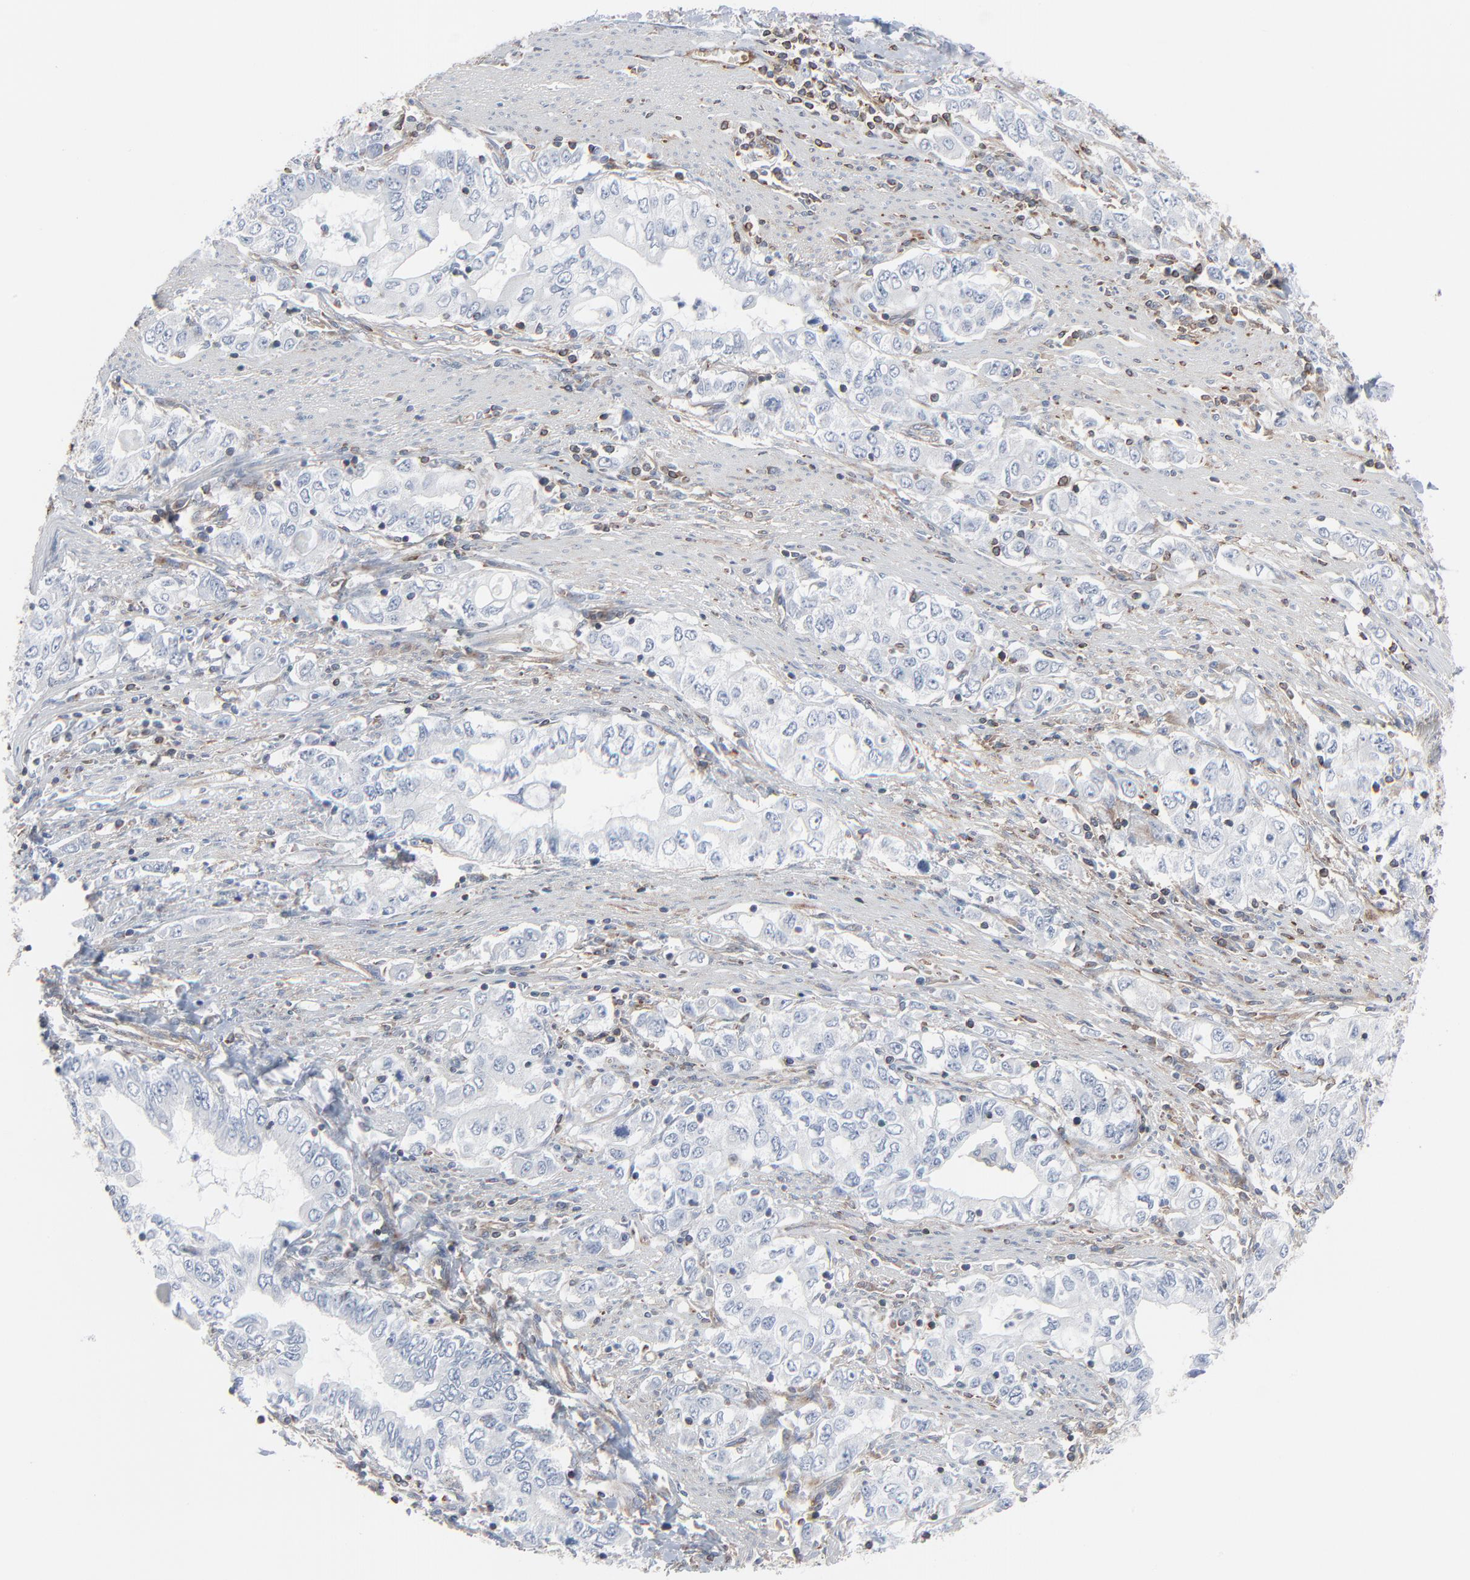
{"staining": {"intensity": "negative", "quantity": "none", "location": "none"}, "tissue": "stomach cancer", "cell_type": "Tumor cells", "image_type": "cancer", "snomed": [{"axis": "morphology", "description": "Adenocarcinoma, NOS"}, {"axis": "topography", "description": "Stomach, lower"}], "caption": "A histopathology image of stomach cancer stained for a protein demonstrates no brown staining in tumor cells. (Stains: DAB immunohistochemistry with hematoxylin counter stain, Microscopy: brightfield microscopy at high magnification).", "gene": "OPTN", "patient": {"sex": "female", "age": 72}}